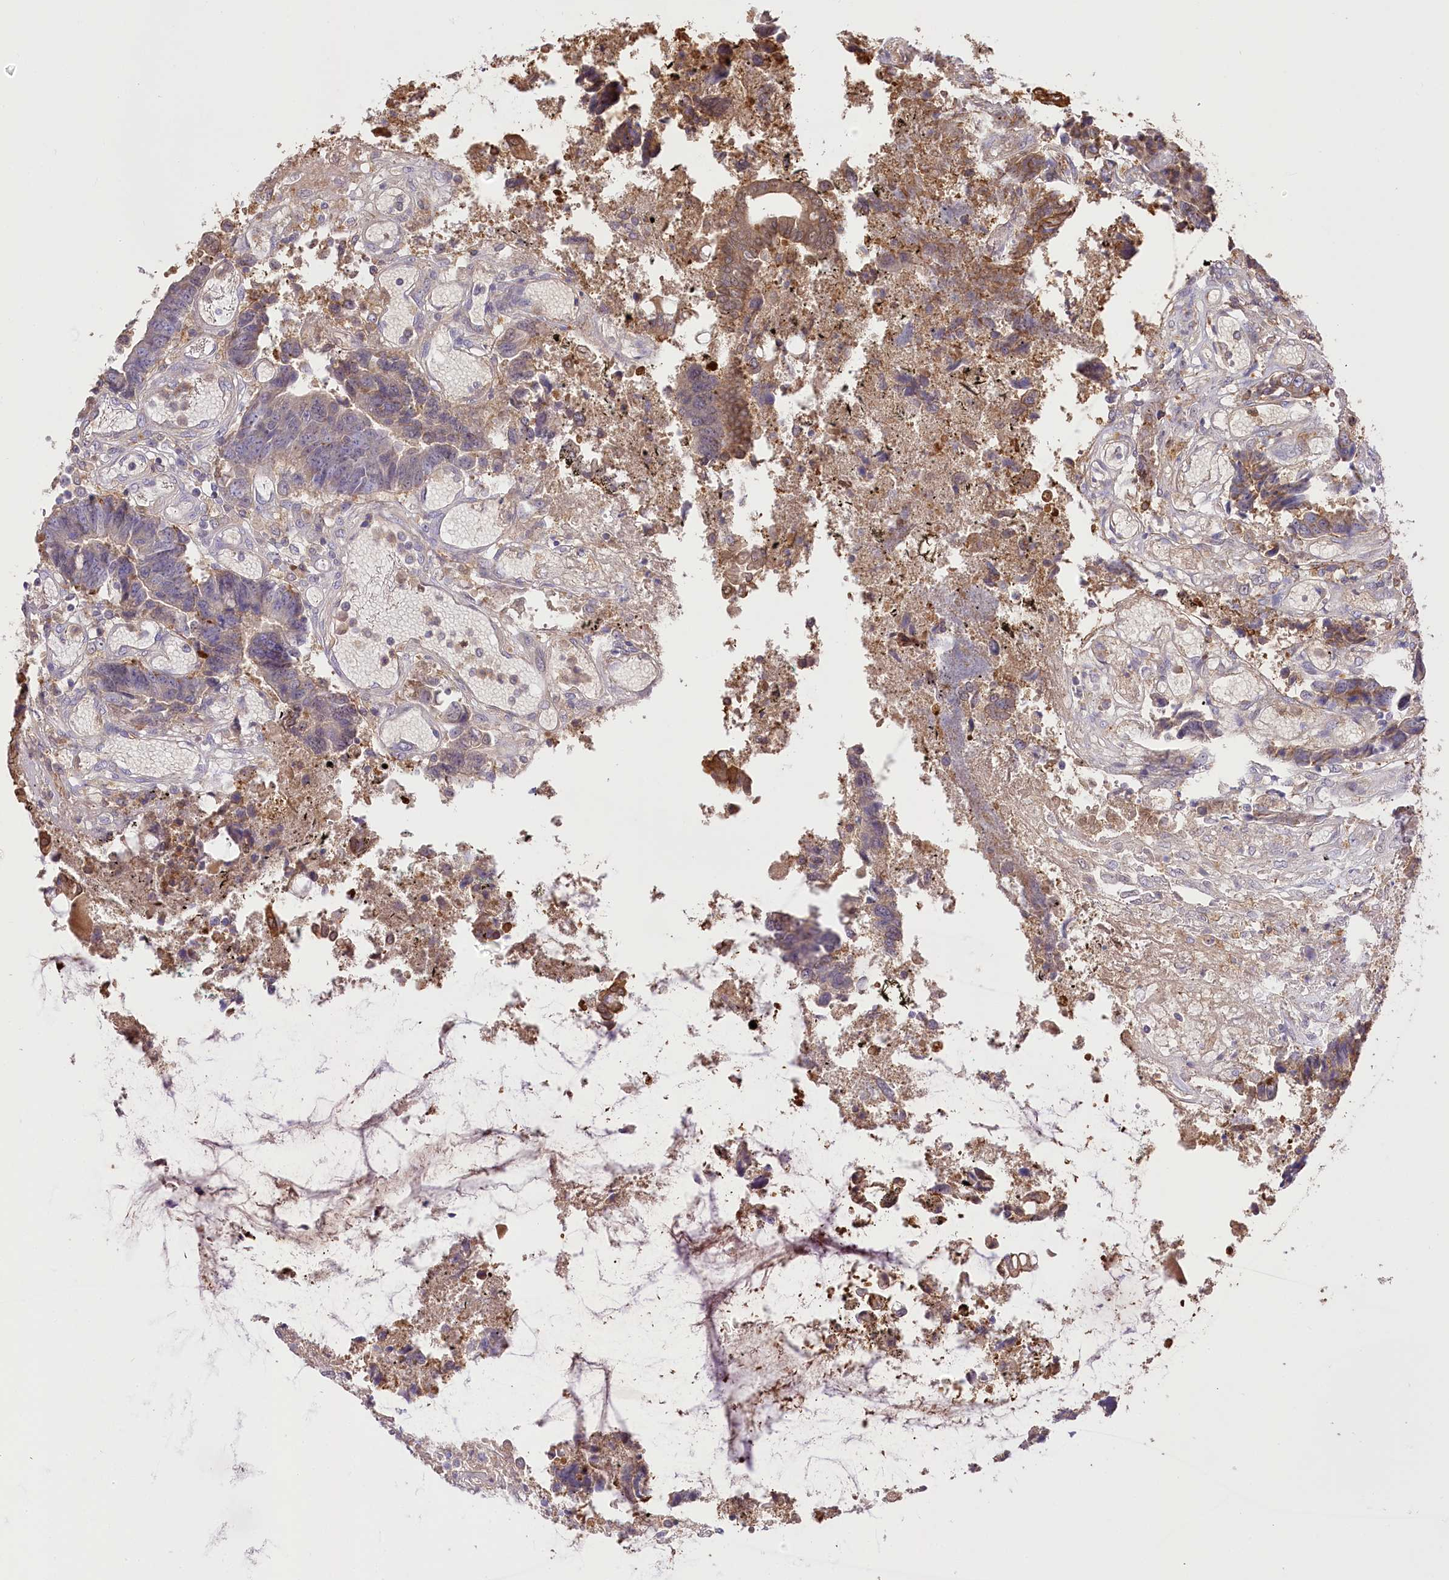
{"staining": {"intensity": "moderate", "quantity": "<25%", "location": "cytoplasmic/membranous"}, "tissue": "colorectal cancer", "cell_type": "Tumor cells", "image_type": "cancer", "snomed": [{"axis": "morphology", "description": "Adenocarcinoma, NOS"}, {"axis": "topography", "description": "Rectum"}], "caption": "A brown stain highlights moderate cytoplasmic/membranous positivity of a protein in adenocarcinoma (colorectal) tumor cells.", "gene": "UGP2", "patient": {"sex": "male", "age": 84}}